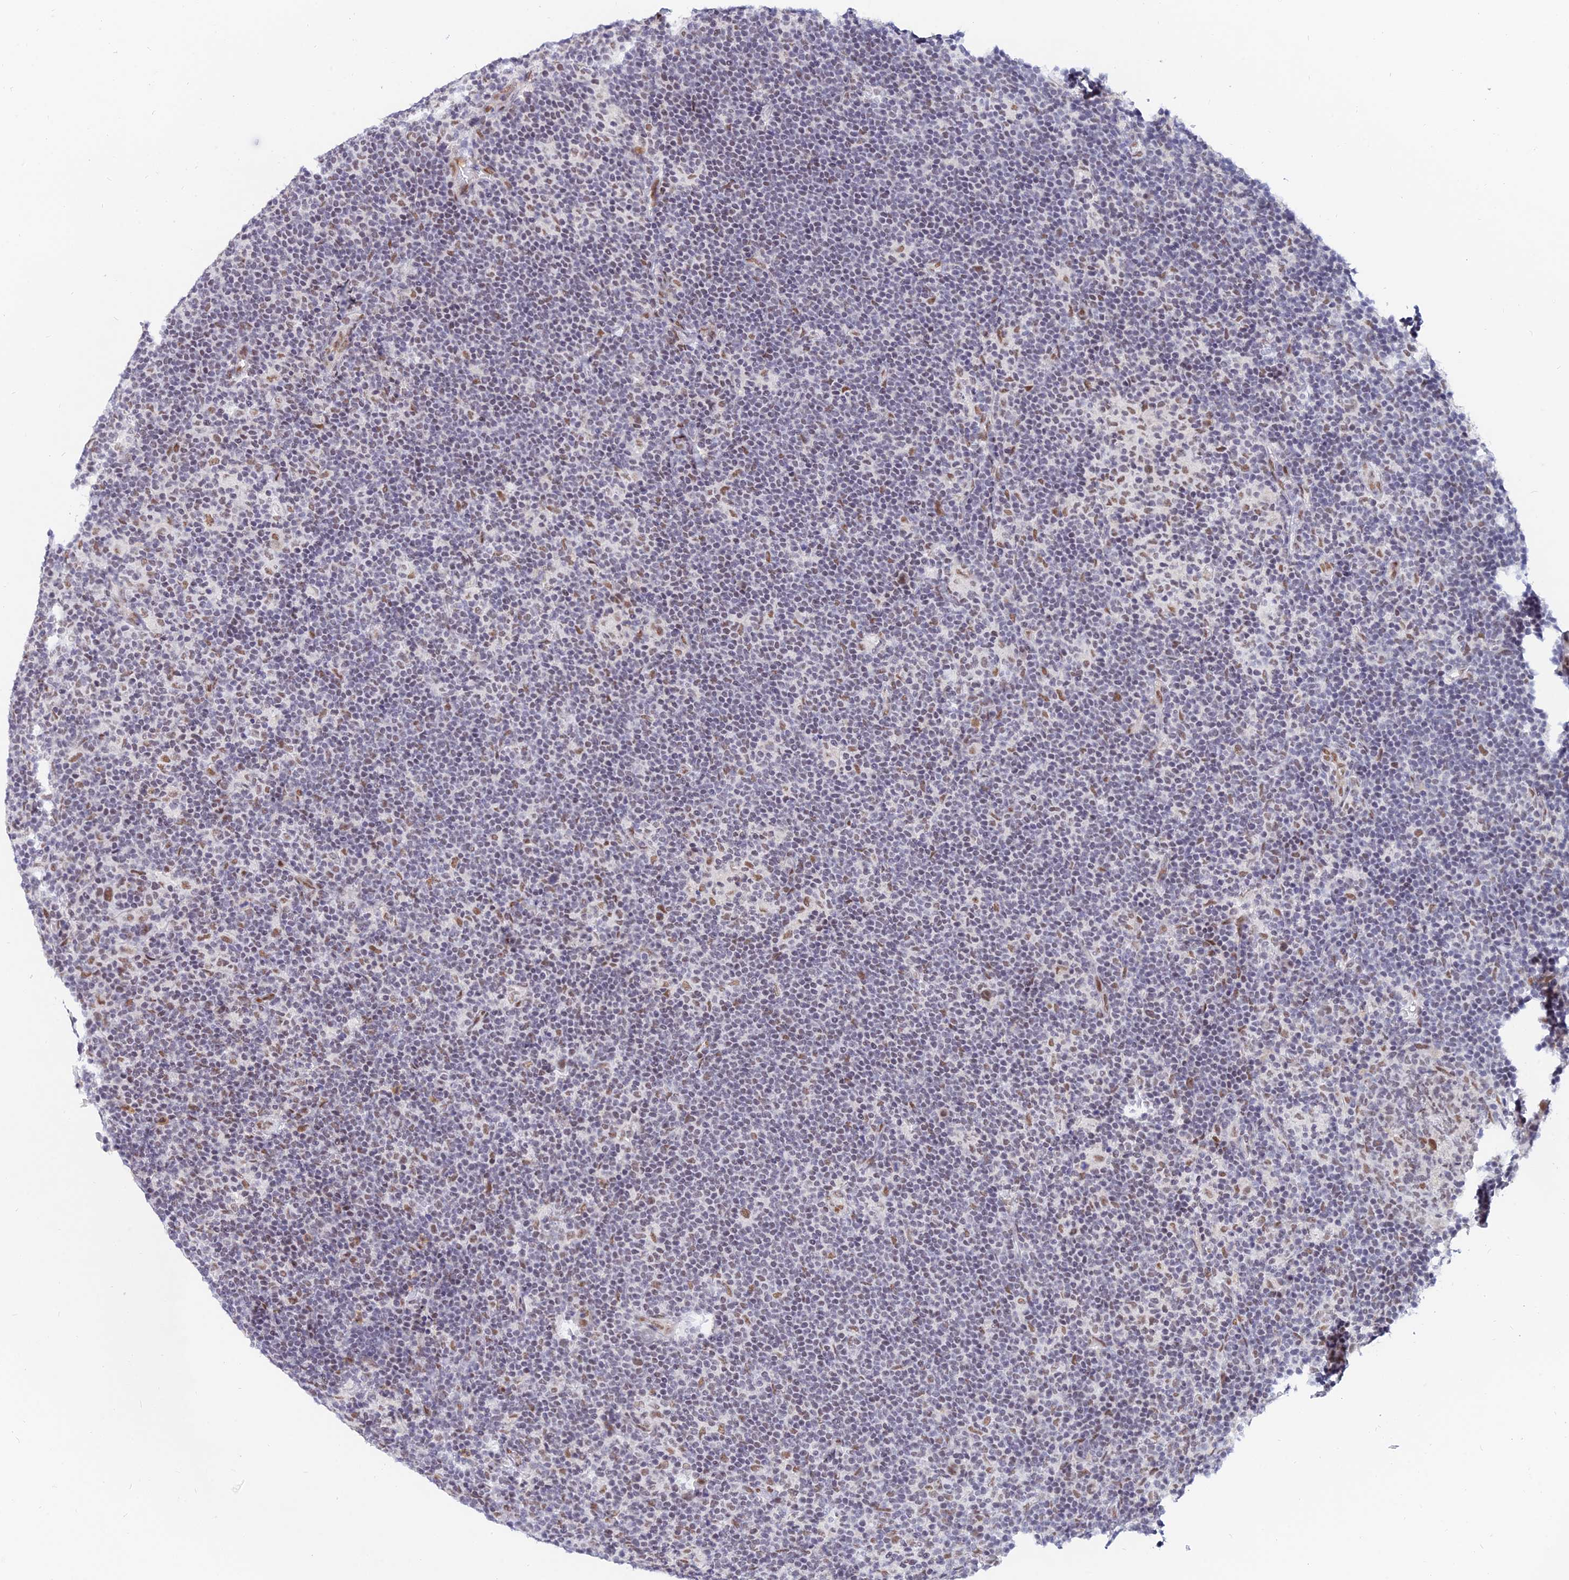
{"staining": {"intensity": "weak", "quantity": ">75%", "location": "nuclear"}, "tissue": "lymphoma", "cell_type": "Tumor cells", "image_type": "cancer", "snomed": [{"axis": "morphology", "description": "Hodgkin's disease, NOS"}, {"axis": "topography", "description": "Lymph node"}], "caption": "A brown stain labels weak nuclear positivity of a protein in human Hodgkin's disease tumor cells.", "gene": "DPY30", "patient": {"sex": "female", "age": 57}}